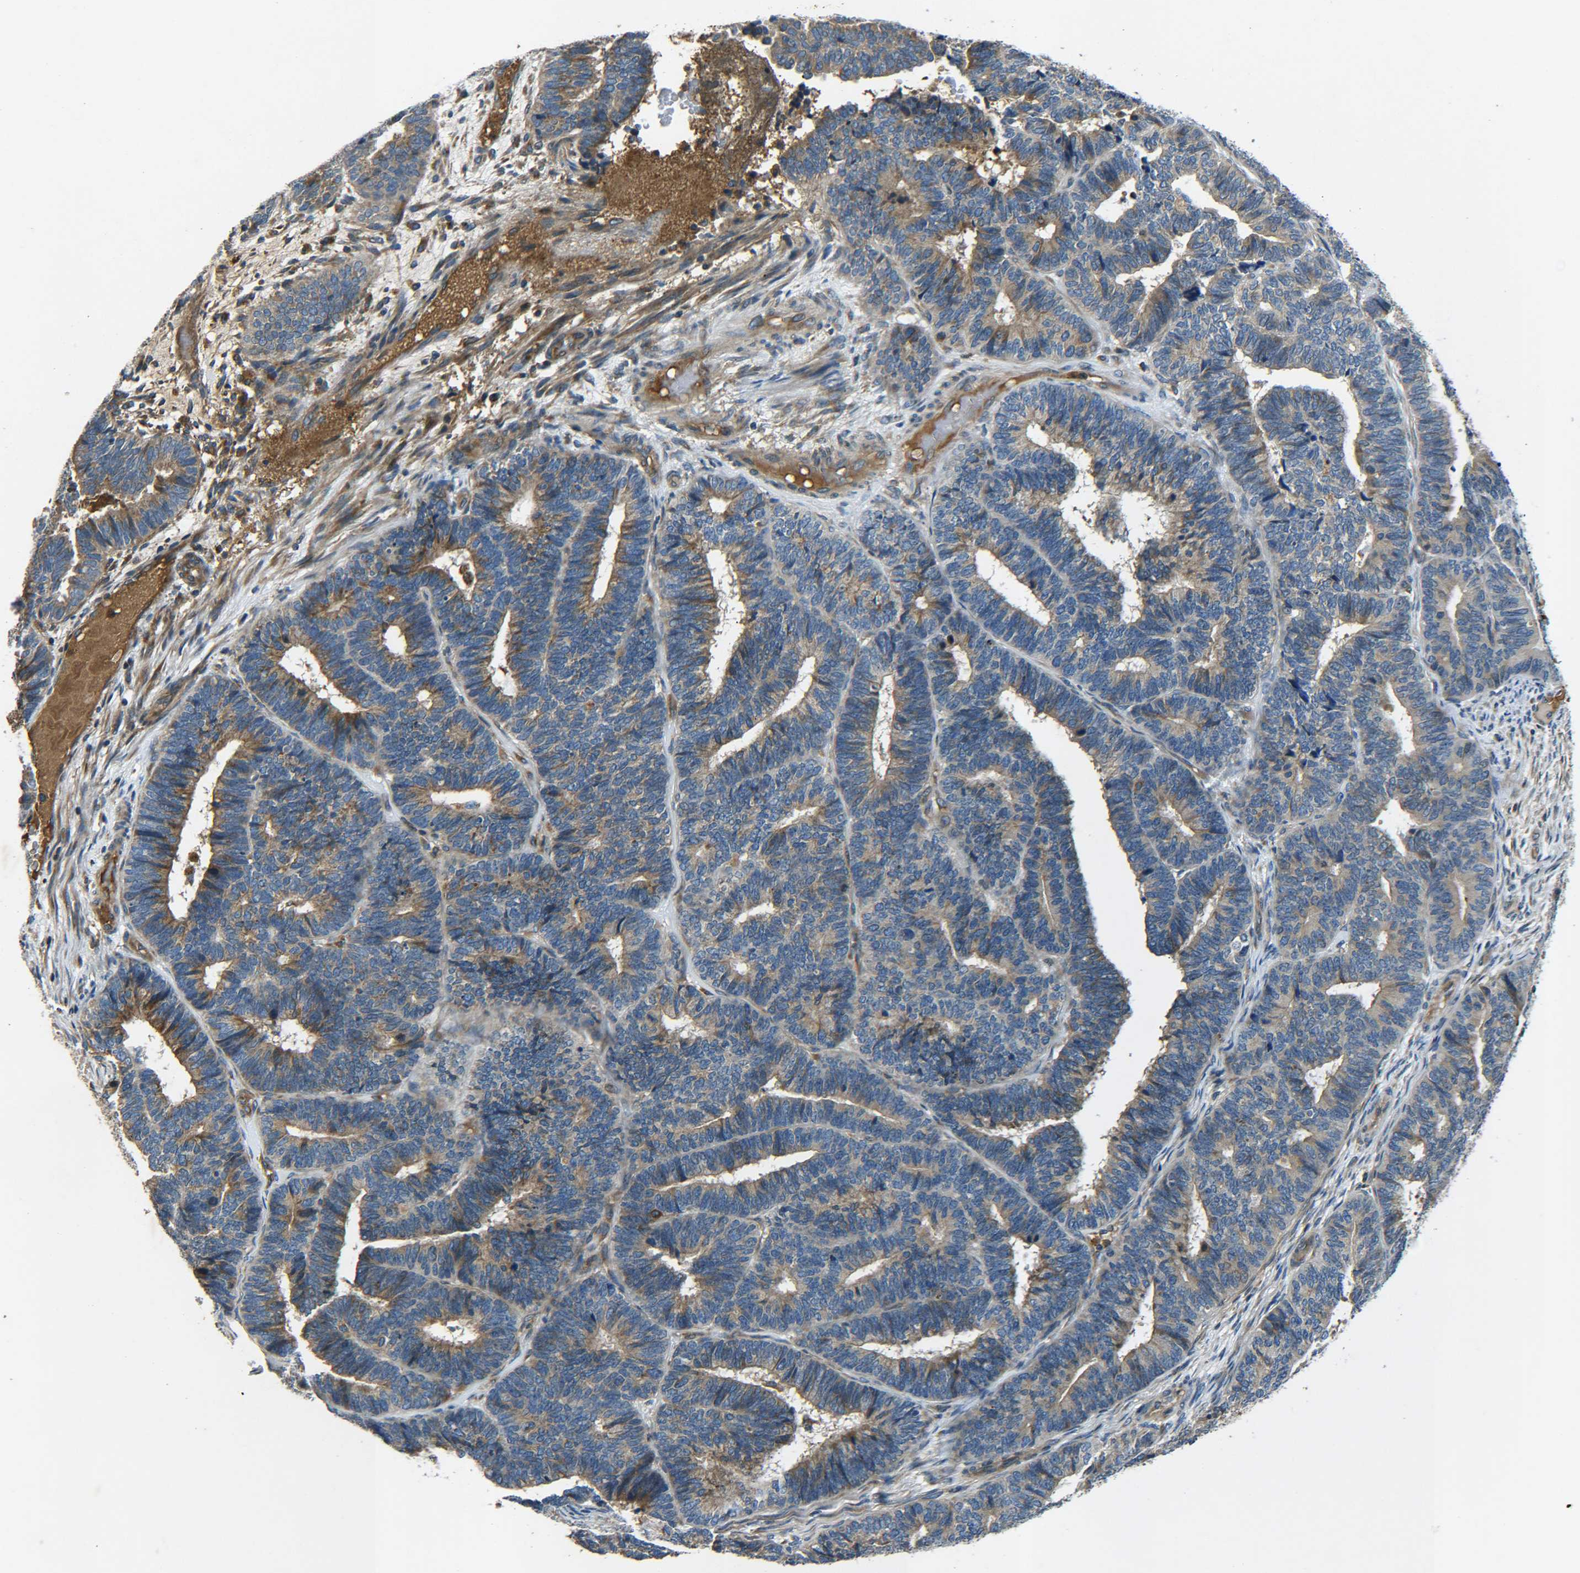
{"staining": {"intensity": "moderate", "quantity": "25%-75%", "location": "cytoplasmic/membranous"}, "tissue": "endometrial cancer", "cell_type": "Tumor cells", "image_type": "cancer", "snomed": [{"axis": "morphology", "description": "Adenocarcinoma, NOS"}, {"axis": "topography", "description": "Endometrium"}], "caption": "Protein expression analysis of human endometrial cancer reveals moderate cytoplasmic/membranous expression in about 25%-75% of tumor cells. (brown staining indicates protein expression, while blue staining denotes nuclei).", "gene": "RAB1B", "patient": {"sex": "female", "age": 70}}